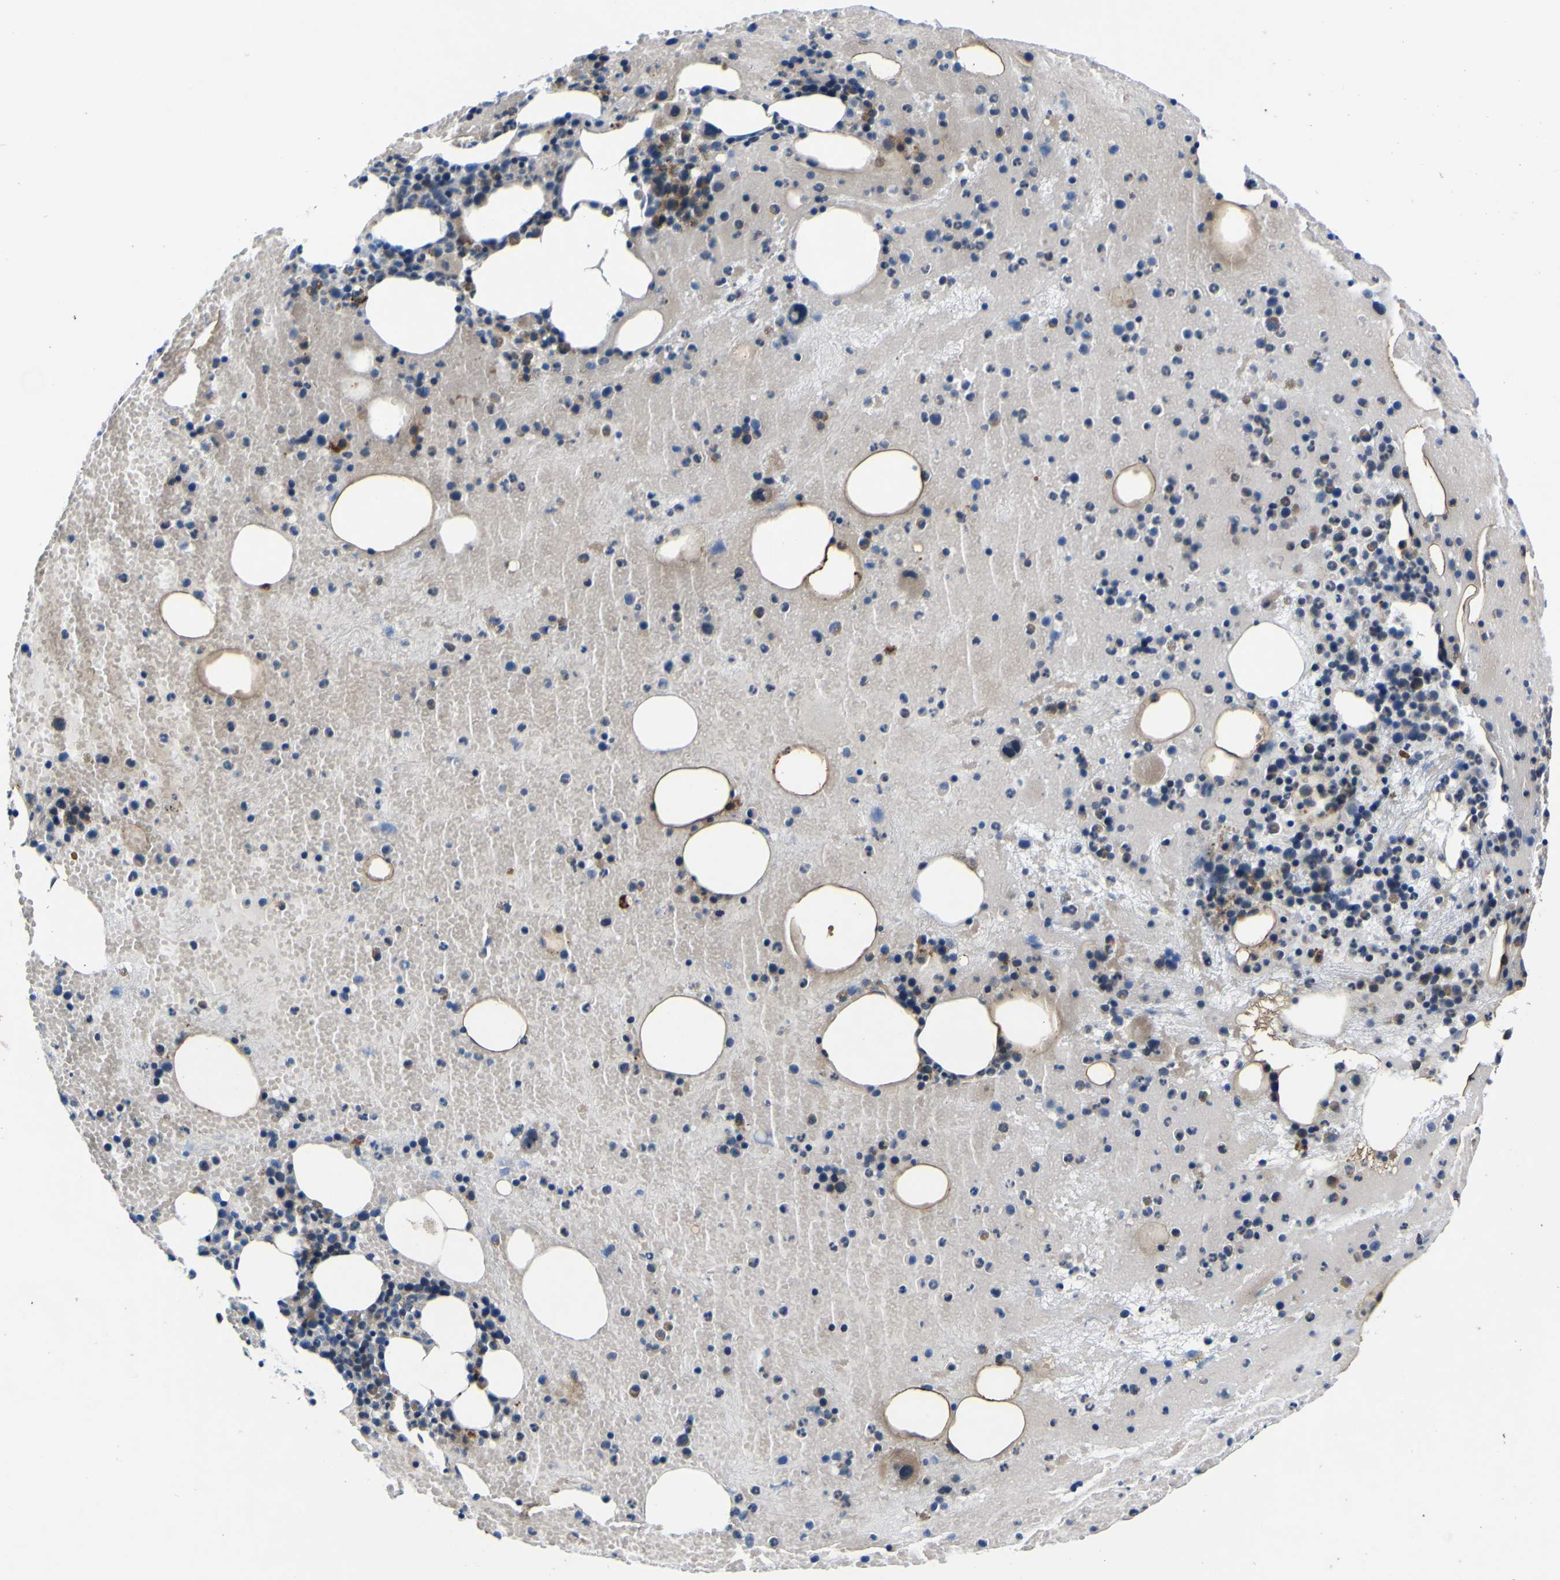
{"staining": {"intensity": "moderate", "quantity": "25%-75%", "location": "cytoplasmic/membranous"}, "tissue": "bone marrow", "cell_type": "Hematopoietic cells", "image_type": "normal", "snomed": [{"axis": "morphology", "description": "Normal tissue, NOS"}, {"axis": "morphology", "description": "Inflammation, NOS"}, {"axis": "topography", "description": "Bone marrow"}], "caption": "The photomicrograph displays a brown stain indicating the presence of a protein in the cytoplasmic/membranous of hematopoietic cells in bone marrow. (DAB = brown stain, brightfield microscopy at high magnification).", "gene": "AGAP3", "patient": {"sex": "male", "age": 43}}